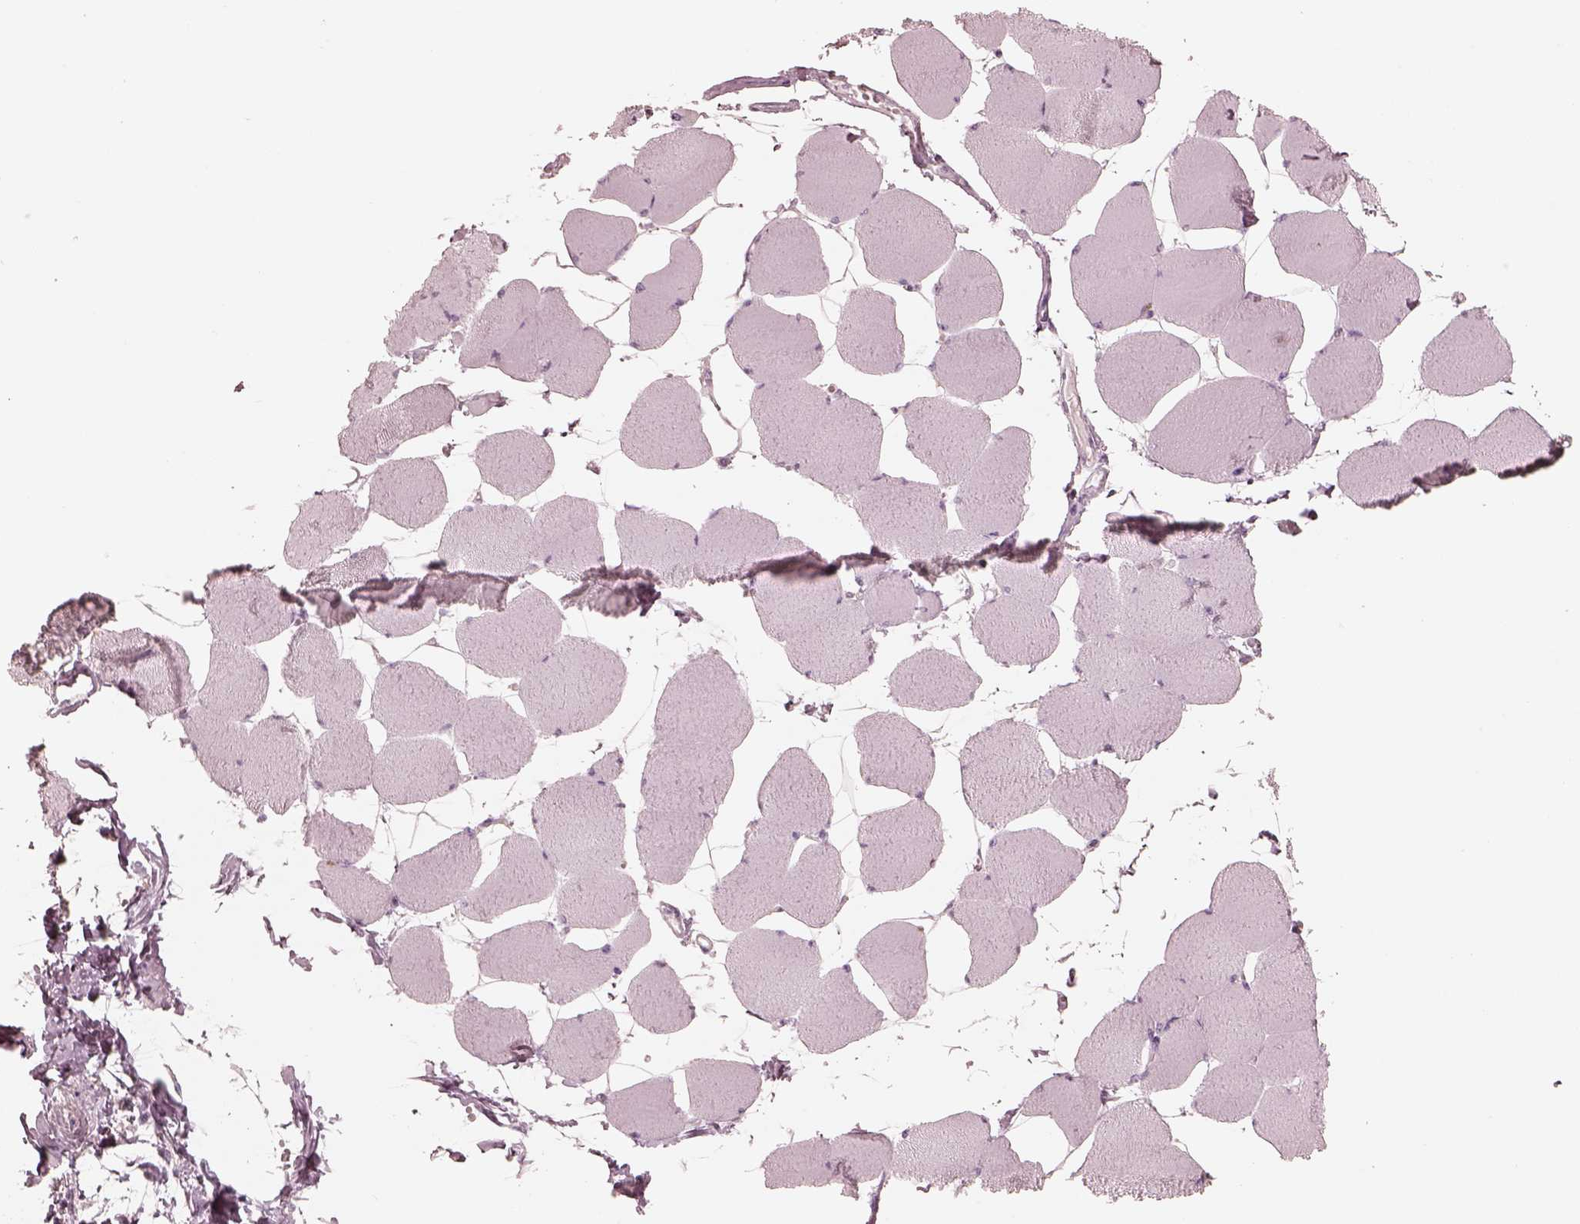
{"staining": {"intensity": "negative", "quantity": "none", "location": "none"}, "tissue": "skeletal muscle", "cell_type": "Myocytes", "image_type": "normal", "snomed": [{"axis": "morphology", "description": "Normal tissue, NOS"}, {"axis": "topography", "description": "Skeletal muscle"}], "caption": "This is a micrograph of immunohistochemistry staining of benign skeletal muscle, which shows no positivity in myocytes.", "gene": "CADM2", "patient": {"sex": "female", "age": 75}}